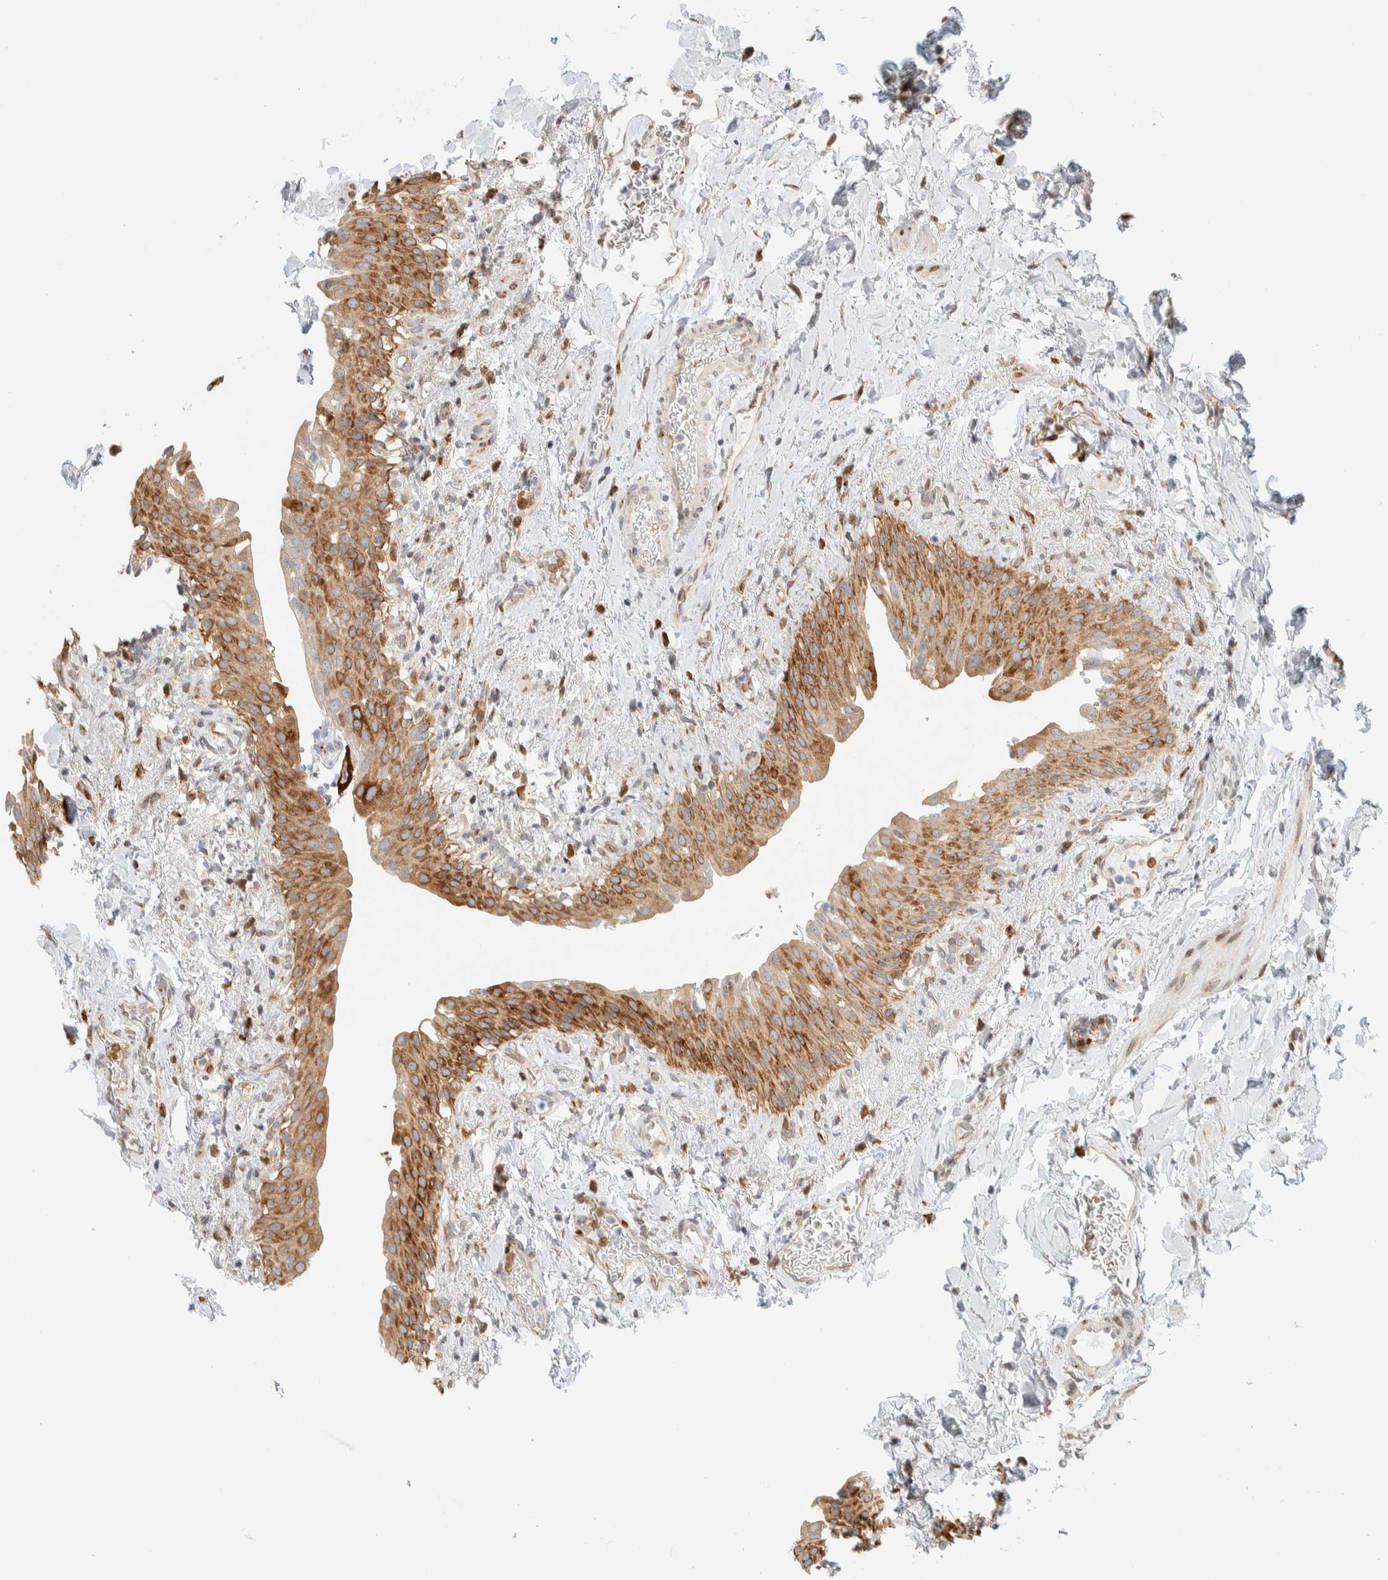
{"staining": {"intensity": "moderate", "quantity": ">75%", "location": "cytoplasmic/membranous"}, "tissue": "urinary bladder", "cell_type": "Urothelial cells", "image_type": "normal", "snomed": [{"axis": "morphology", "description": "Normal tissue, NOS"}, {"axis": "topography", "description": "Urinary bladder"}], "caption": "Immunohistochemistry image of benign urinary bladder: urinary bladder stained using immunohistochemistry reveals medium levels of moderate protein expression localized specifically in the cytoplasmic/membranous of urothelial cells, appearing as a cytoplasmic/membranous brown color.", "gene": "LLGL2", "patient": {"sex": "female", "age": 60}}